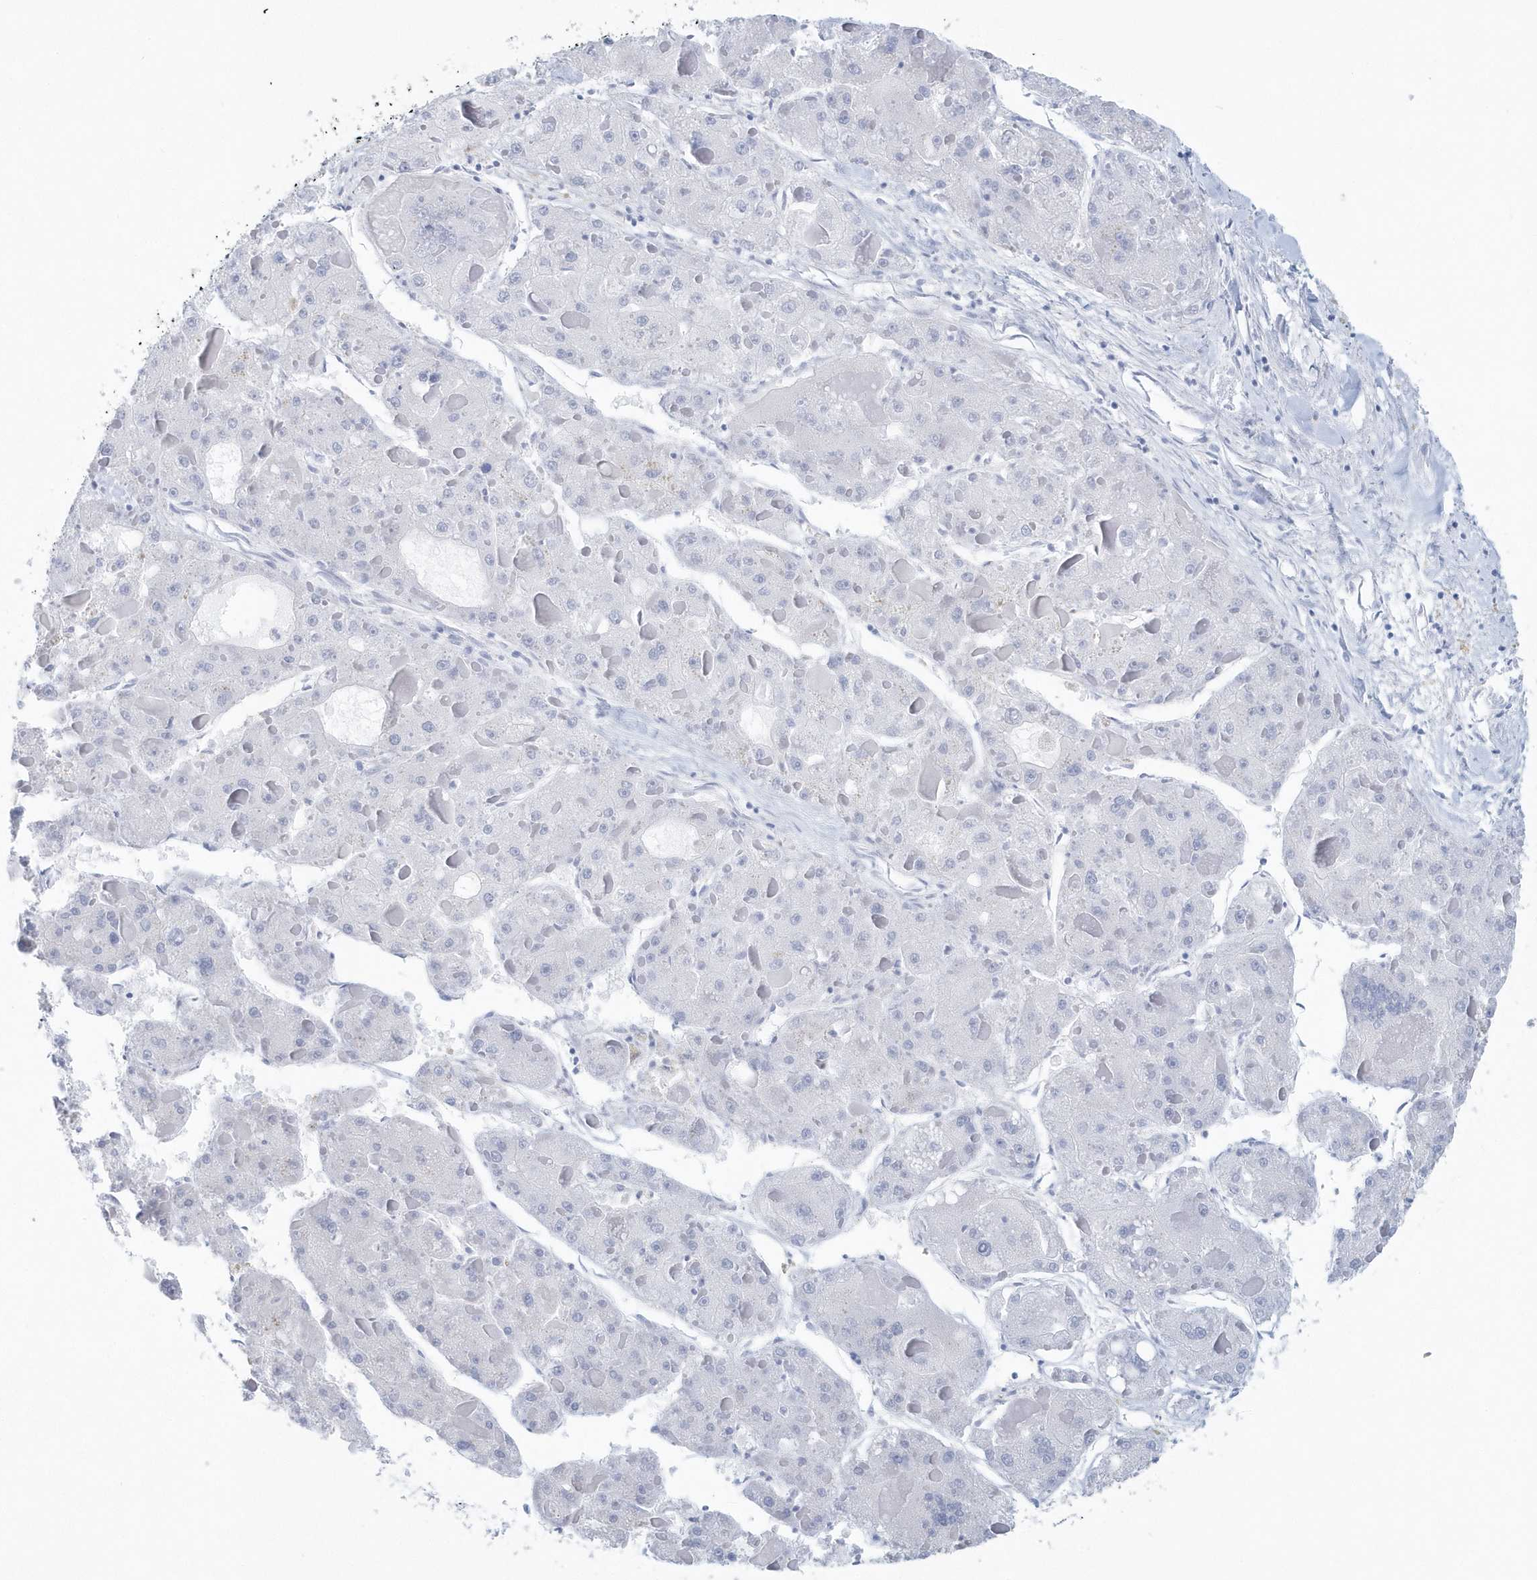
{"staining": {"intensity": "negative", "quantity": "none", "location": "none"}, "tissue": "liver cancer", "cell_type": "Tumor cells", "image_type": "cancer", "snomed": [{"axis": "morphology", "description": "Carcinoma, Hepatocellular, NOS"}, {"axis": "topography", "description": "Liver"}], "caption": "This is an immunohistochemistry micrograph of liver hepatocellular carcinoma. There is no staining in tumor cells.", "gene": "PTPRO", "patient": {"sex": "female", "age": 73}}